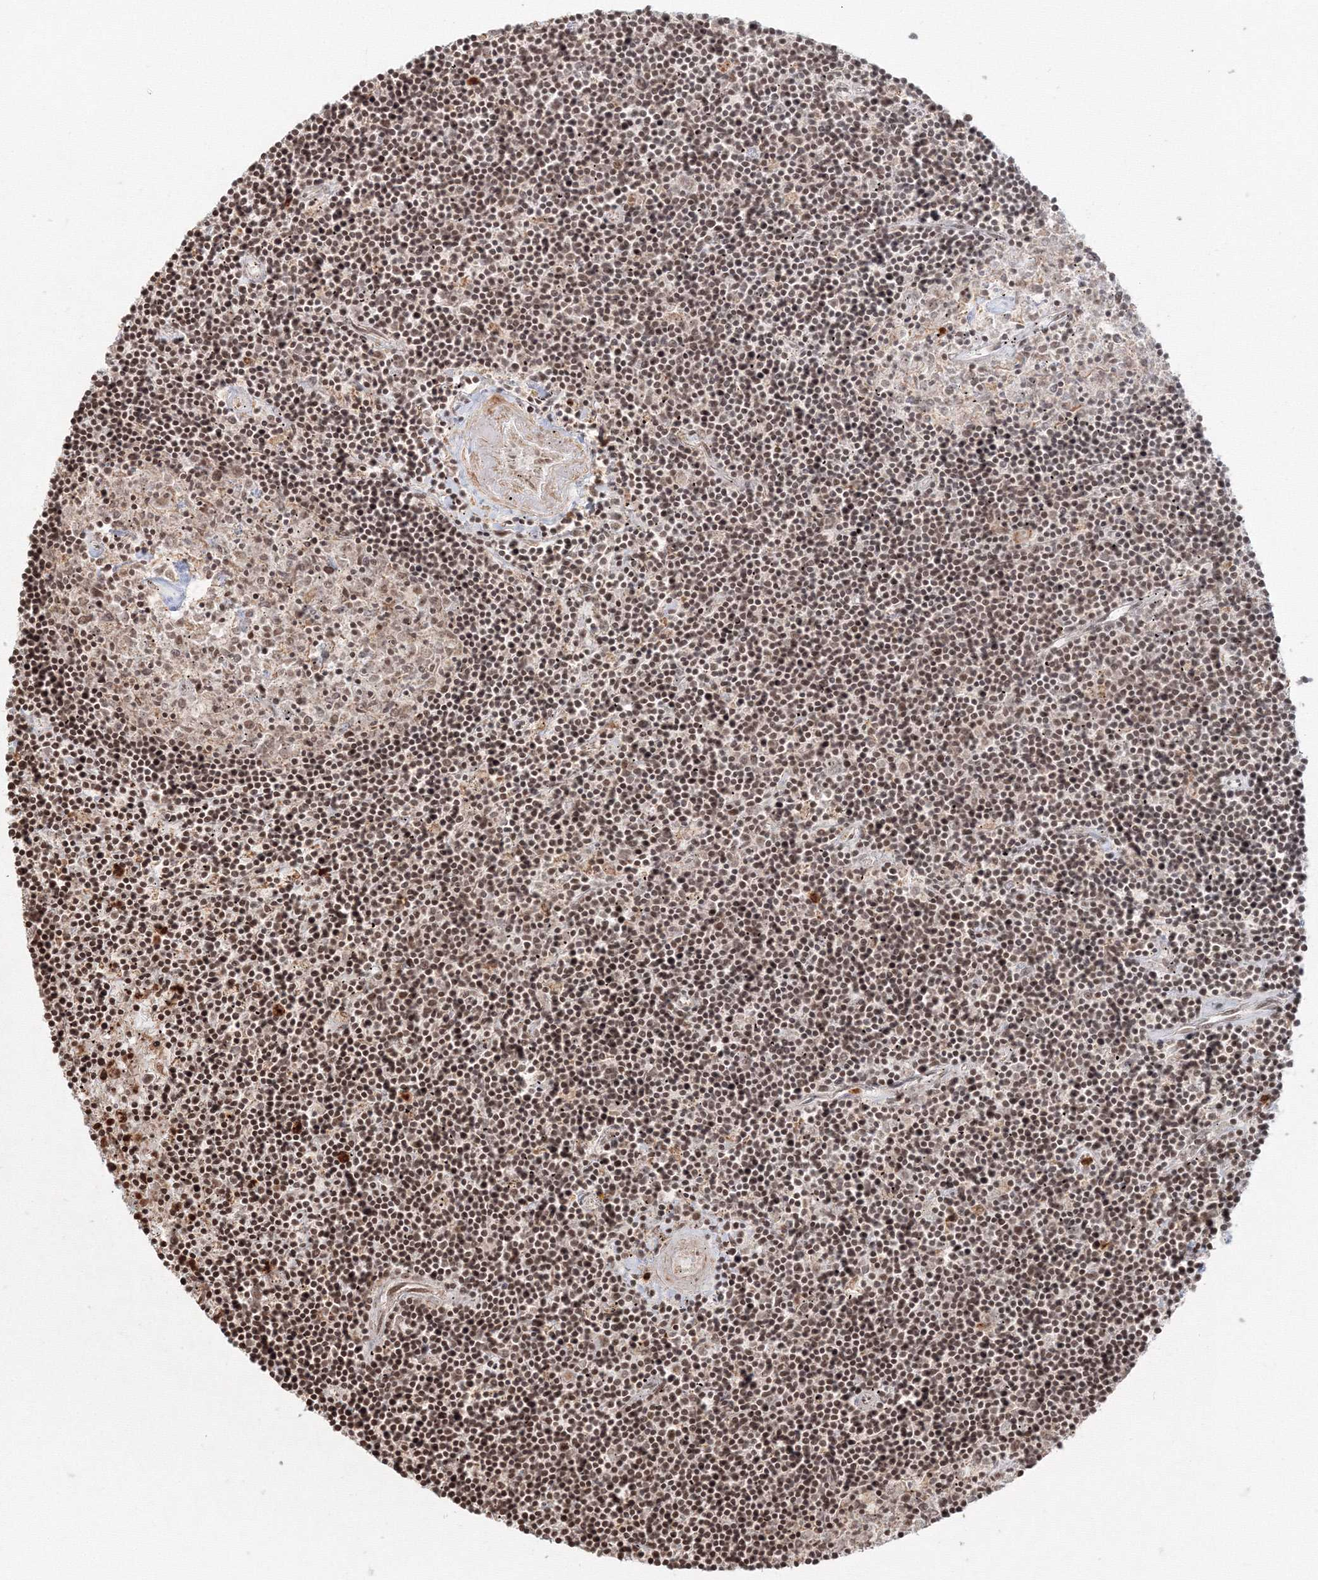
{"staining": {"intensity": "moderate", "quantity": ">75%", "location": "nuclear"}, "tissue": "lymphoma", "cell_type": "Tumor cells", "image_type": "cancer", "snomed": [{"axis": "morphology", "description": "Malignant lymphoma, non-Hodgkin's type, Low grade"}, {"axis": "topography", "description": "Spleen"}], "caption": "Immunohistochemistry (IHC) (DAB) staining of human malignant lymphoma, non-Hodgkin's type (low-grade) shows moderate nuclear protein expression in about >75% of tumor cells.", "gene": "KIF20A", "patient": {"sex": "male", "age": 76}}